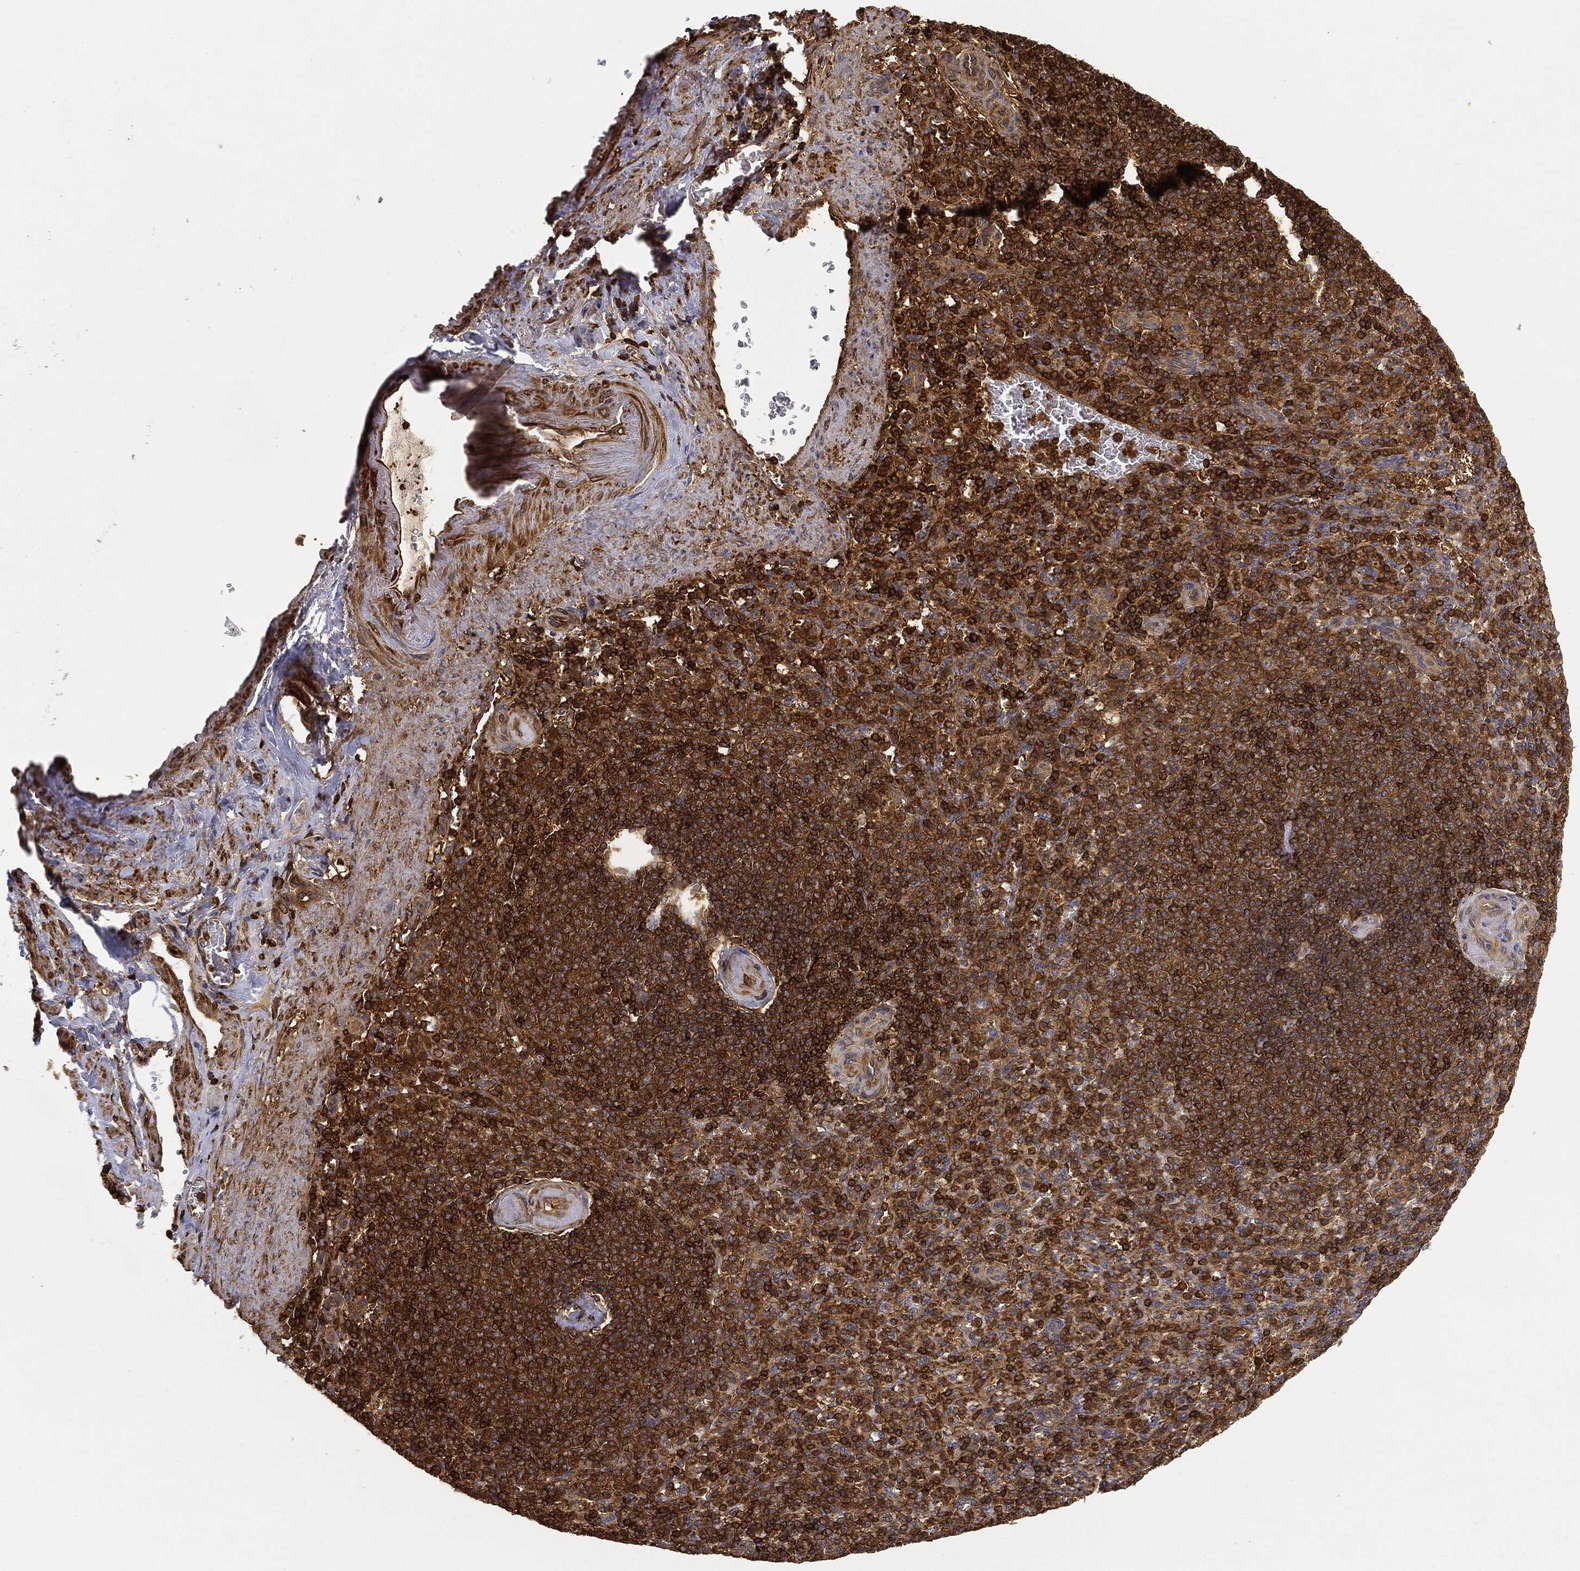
{"staining": {"intensity": "strong", "quantity": "<25%", "location": "cytoplasmic/membranous"}, "tissue": "spleen", "cell_type": "Cells in red pulp", "image_type": "normal", "snomed": [{"axis": "morphology", "description": "Normal tissue, NOS"}, {"axis": "topography", "description": "Spleen"}], "caption": "Strong cytoplasmic/membranous staining for a protein is present in about <25% of cells in red pulp of benign spleen using immunohistochemistry (IHC).", "gene": "WDR1", "patient": {"sex": "female", "age": 74}}